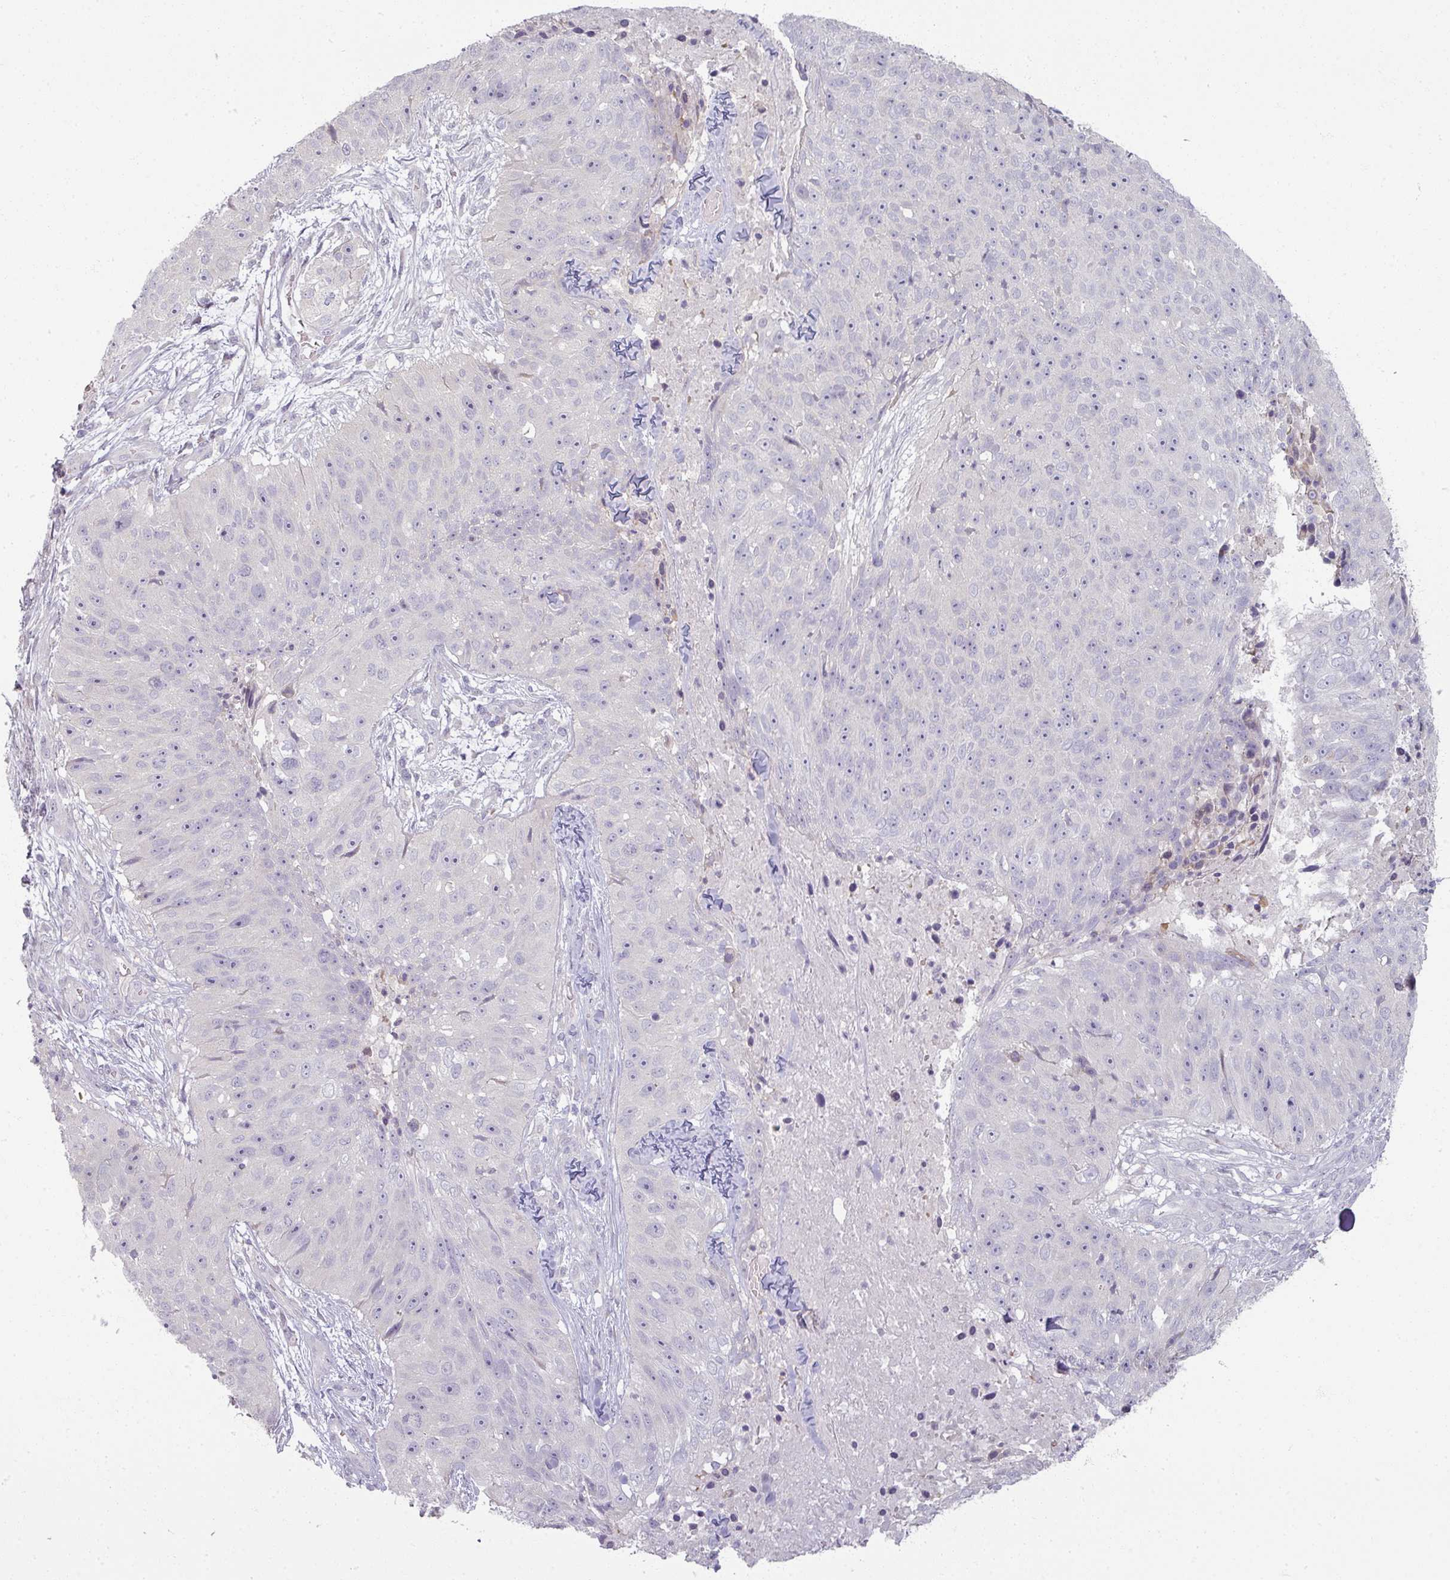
{"staining": {"intensity": "negative", "quantity": "none", "location": "none"}, "tissue": "skin cancer", "cell_type": "Tumor cells", "image_type": "cancer", "snomed": [{"axis": "morphology", "description": "Squamous cell carcinoma, NOS"}, {"axis": "topography", "description": "Skin"}], "caption": "Histopathology image shows no protein staining in tumor cells of skin squamous cell carcinoma tissue.", "gene": "MYMK", "patient": {"sex": "female", "age": 87}}